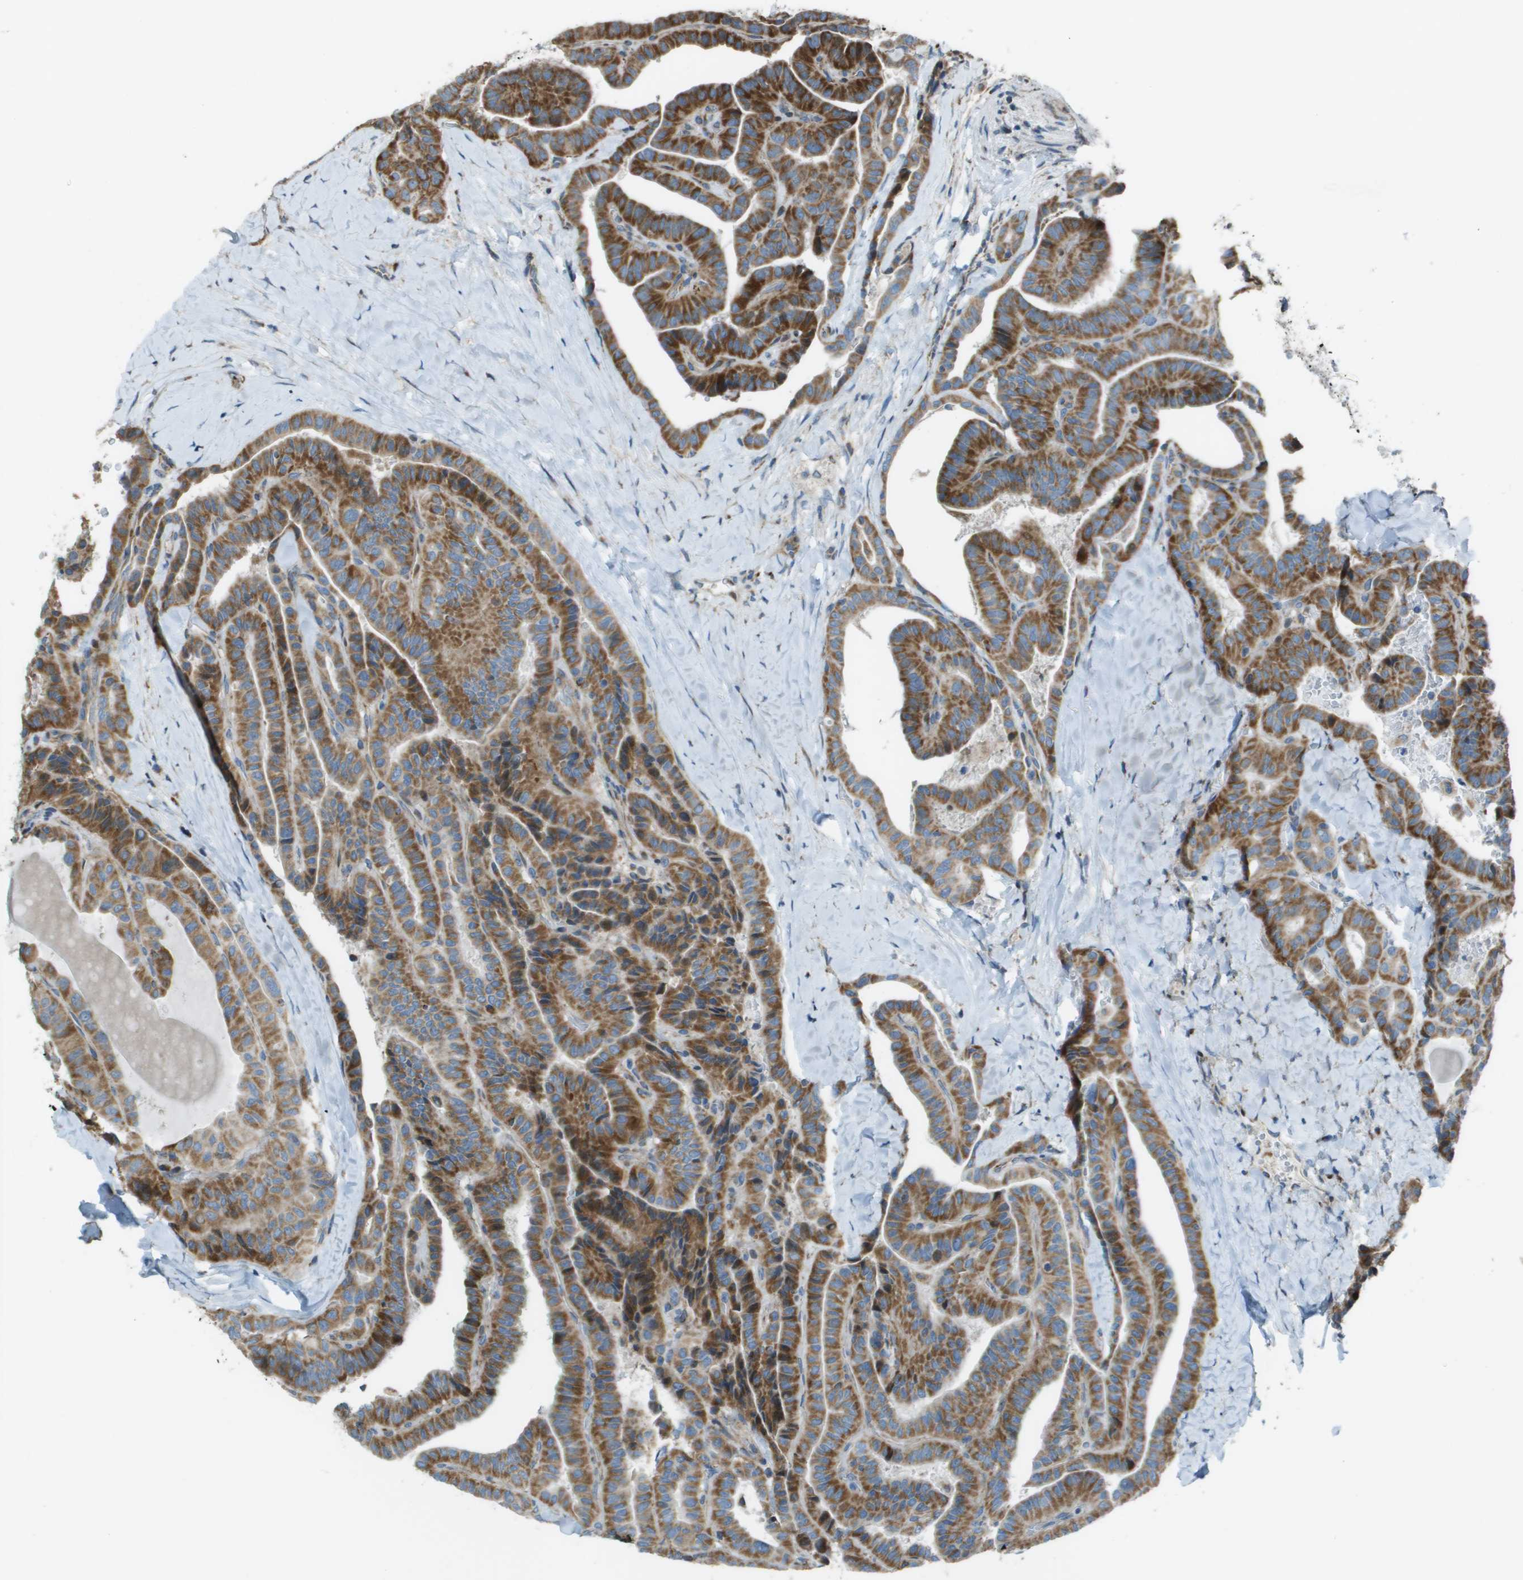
{"staining": {"intensity": "moderate", "quantity": ">75%", "location": "cytoplasmic/membranous"}, "tissue": "thyroid cancer", "cell_type": "Tumor cells", "image_type": "cancer", "snomed": [{"axis": "morphology", "description": "Papillary adenocarcinoma, NOS"}, {"axis": "topography", "description": "Thyroid gland"}], "caption": "Protein expression analysis of human thyroid cancer reveals moderate cytoplasmic/membranous expression in about >75% of tumor cells.", "gene": "MGAT3", "patient": {"sex": "male", "age": 77}}